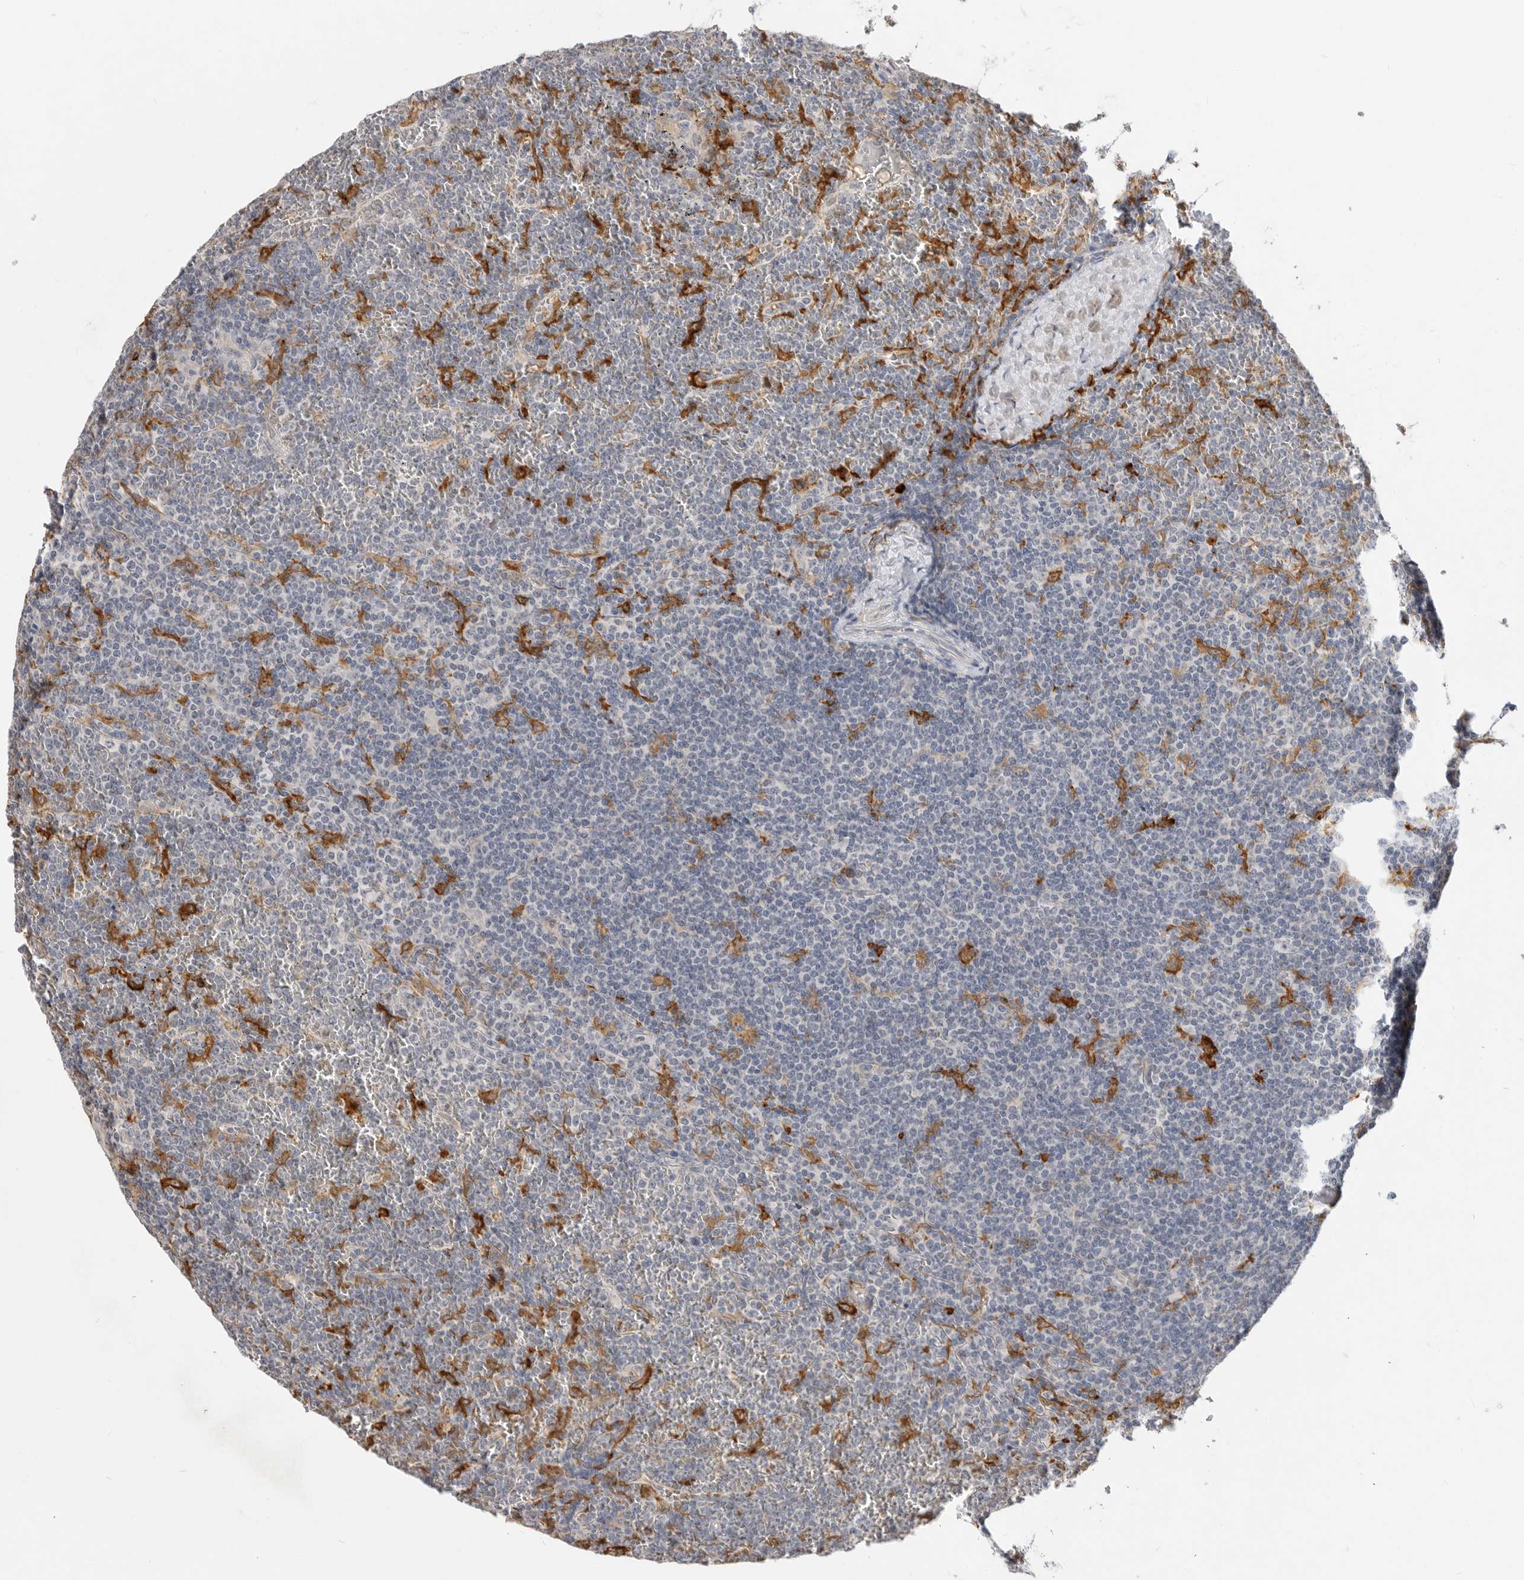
{"staining": {"intensity": "negative", "quantity": "none", "location": "none"}, "tissue": "lymphoma", "cell_type": "Tumor cells", "image_type": "cancer", "snomed": [{"axis": "morphology", "description": "Malignant lymphoma, non-Hodgkin's type, Low grade"}, {"axis": "topography", "description": "Spleen"}], "caption": "The histopathology image displays no significant expression in tumor cells of low-grade malignant lymphoma, non-Hodgkin's type.", "gene": "ITGAD", "patient": {"sex": "female", "age": 19}}